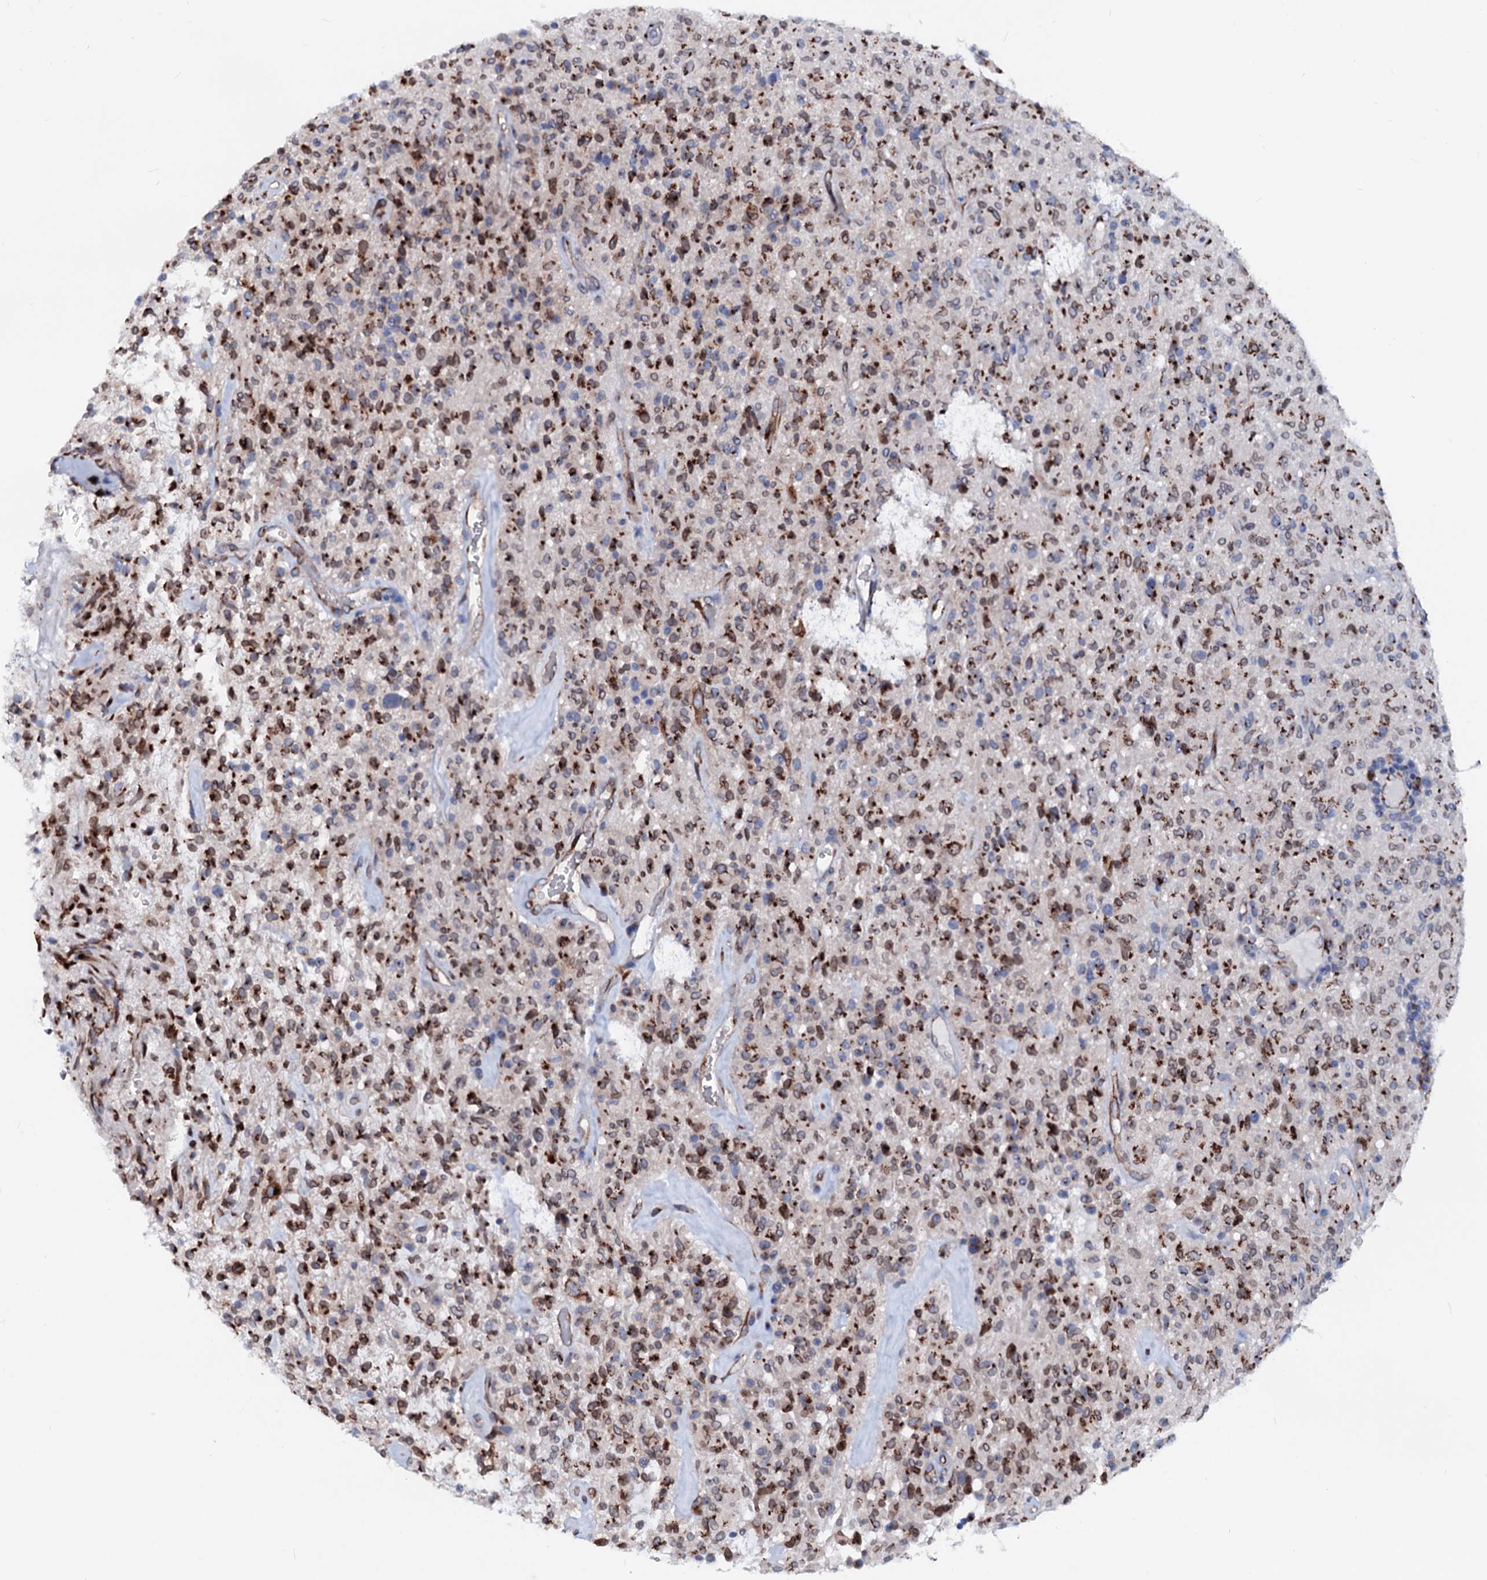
{"staining": {"intensity": "moderate", "quantity": "25%-75%", "location": "cytoplasmic/membranous"}, "tissue": "glioma", "cell_type": "Tumor cells", "image_type": "cancer", "snomed": [{"axis": "morphology", "description": "Glioma, malignant, High grade"}, {"axis": "topography", "description": "Brain"}], "caption": "Immunohistochemistry (IHC) (DAB (3,3'-diaminobenzidine)) staining of human high-grade glioma (malignant) displays moderate cytoplasmic/membranous protein positivity in about 25%-75% of tumor cells. (DAB (3,3'-diaminobenzidine) IHC with brightfield microscopy, high magnification).", "gene": "TMCO3", "patient": {"sex": "female", "age": 57}}